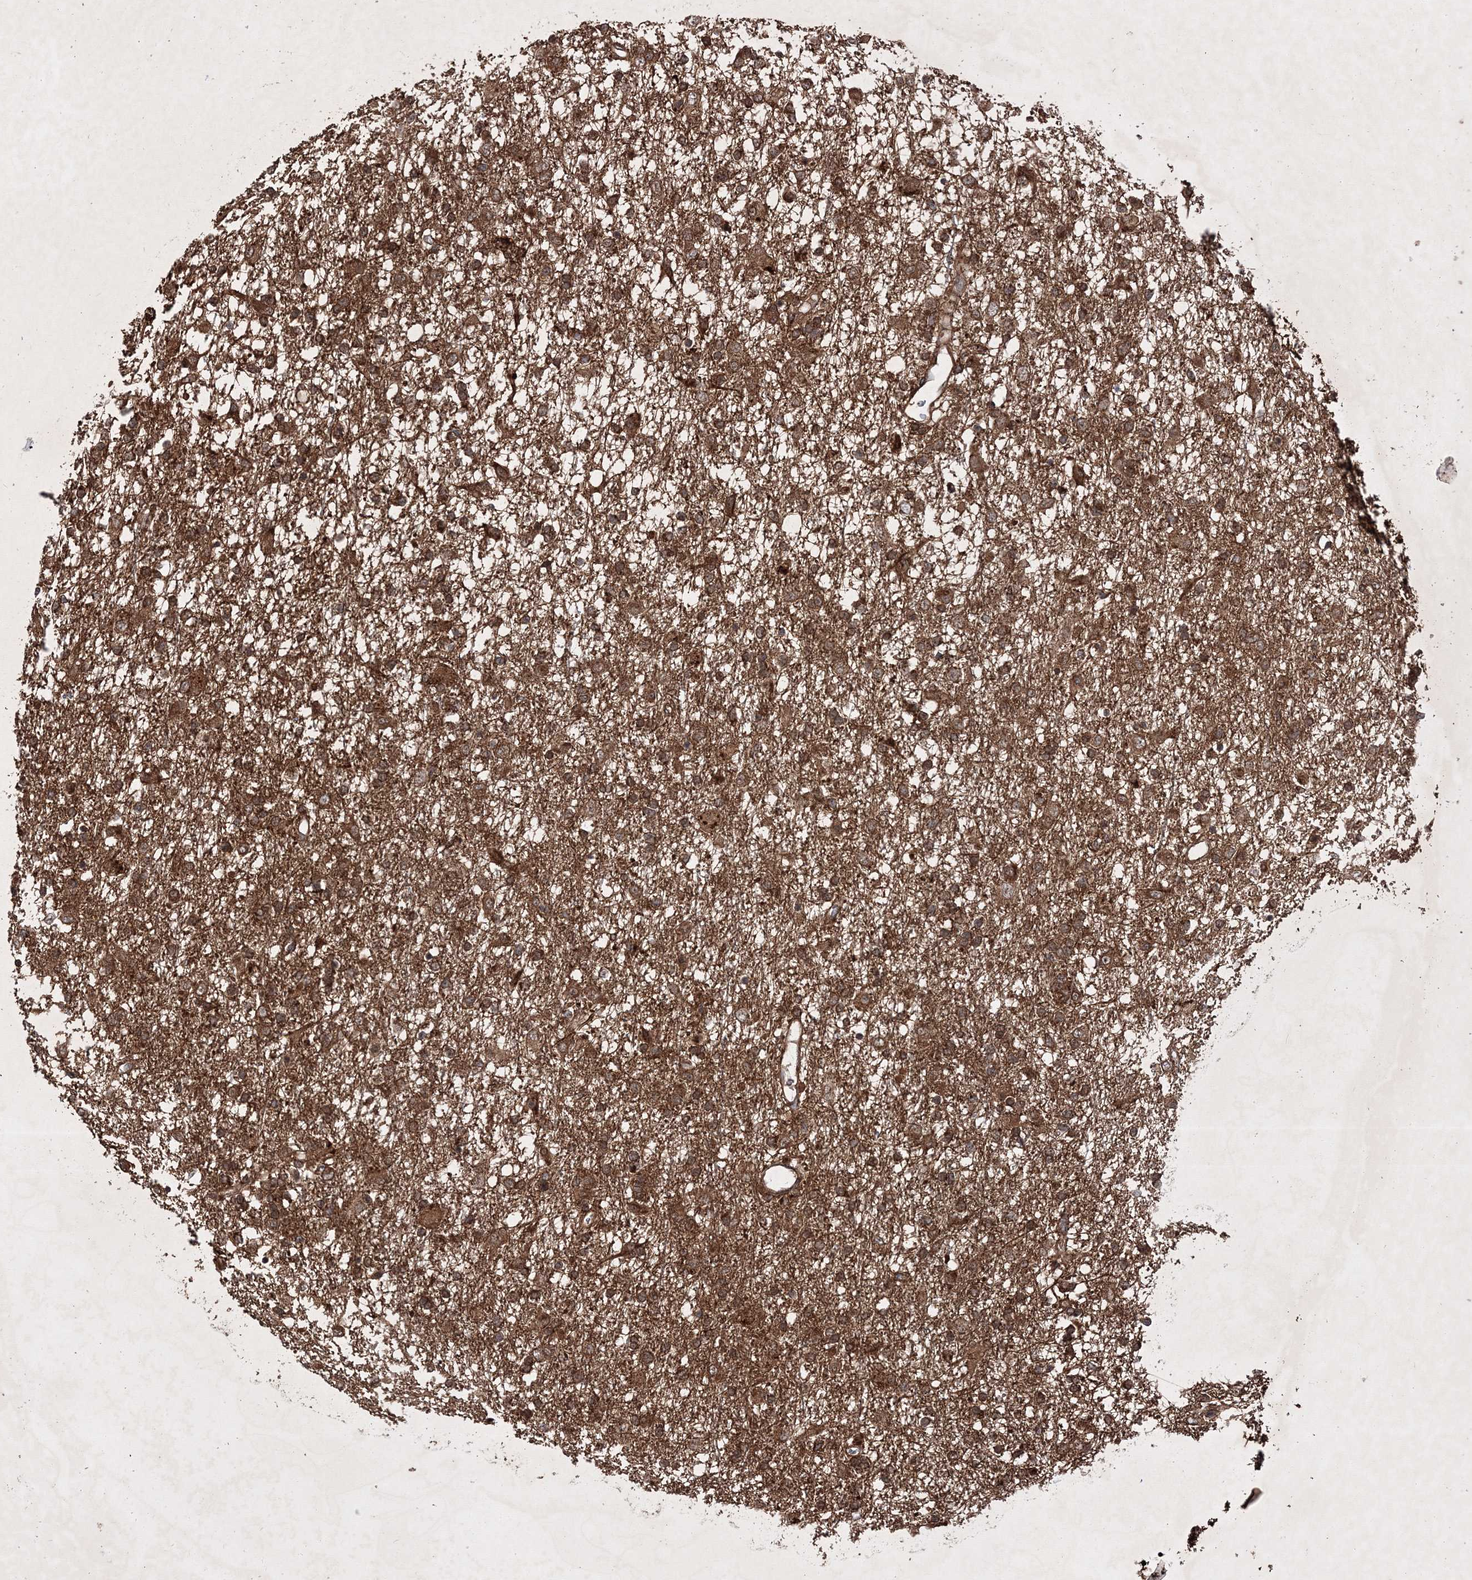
{"staining": {"intensity": "moderate", "quantity": ">75%", "location": "cytoplasmic/membranous,nuclear"}, "tissue": "glioma", "cell_type": "Tumor cells", "image_type": "cancer", "snomed": [{"axis": "morphology", "description": "Glioma, malignant, Low grade"}, {"axis": "topography", "description": "Brain"}], "caption": "DAB (3,3'-diaminobenzidine) immunohistochemical staining of malignant low-grade glioma shows moderate cytoplasmic/membranous and nuclear protein expression in about >75% of tumor cells.", "gene": "DNAJC13", "patient": {"sex": "male", "age": 65}}